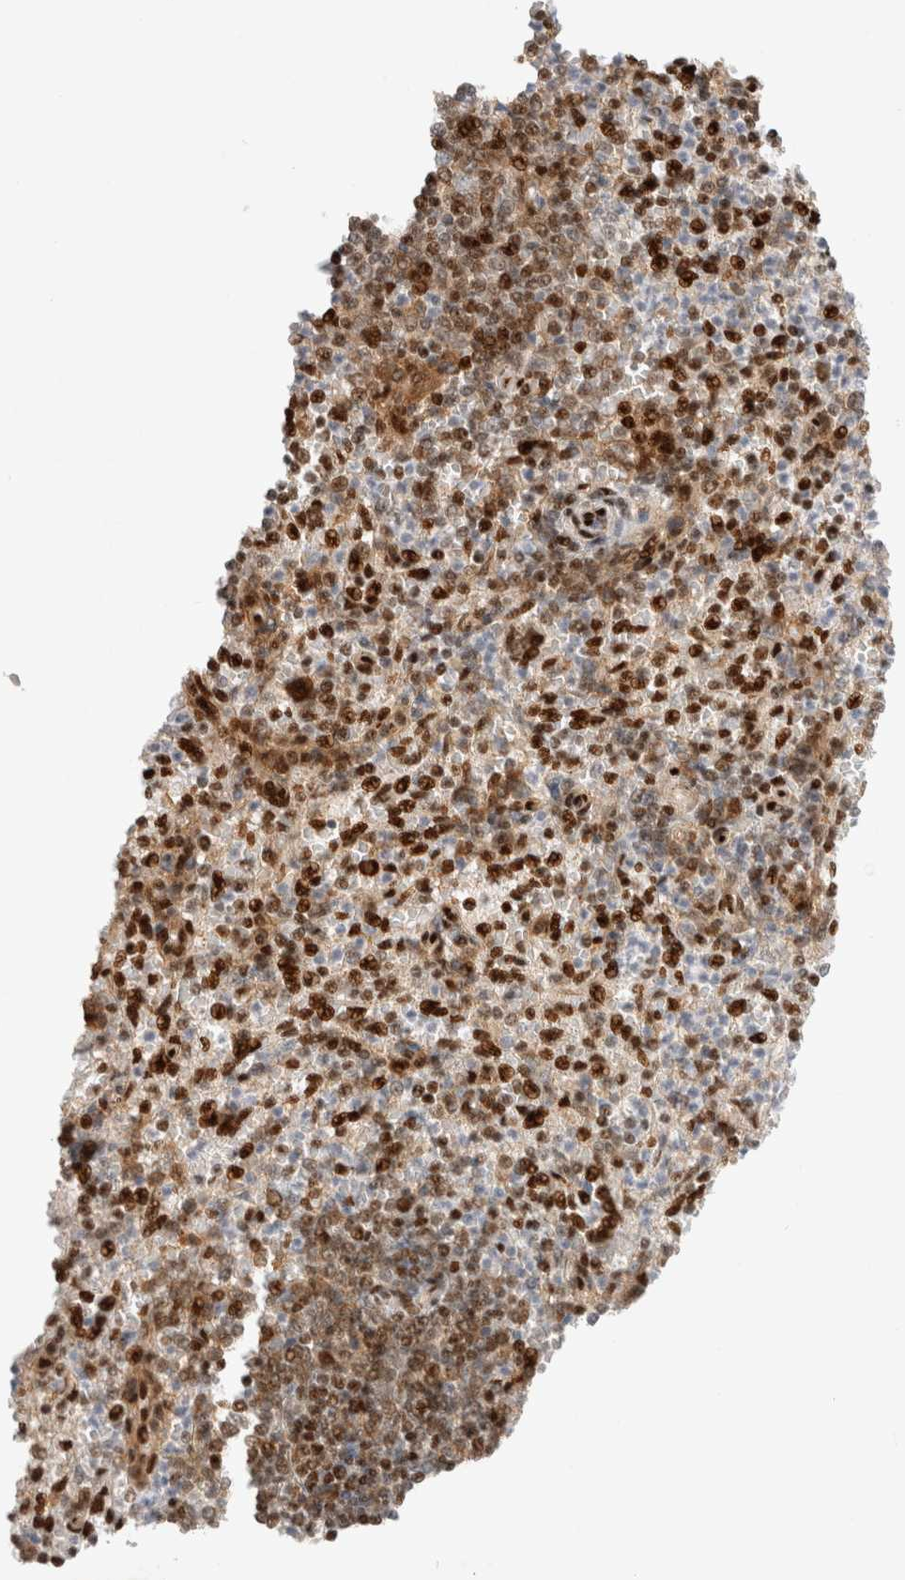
{"staining": {"intensity": "strong", "quantity": "25%-75%", "location": "nuclear"}, "tissue": "spleen", "cell_type": "Cells in red pulp", "image_type": "normal", "snomed": [{"axis": "morphology", "description": "Normal tissue, NOS"}, {"axis": "topography", "description": "Spleen"}], "caption": "This micrograph shows immunohistochemistry (IHC) staining of normal spleen, with high strong nuclear positivity in about 25%-75% of cells in red pulp.", "gene": "TCF4", "patient": {"sex": "female", "age": 74}}